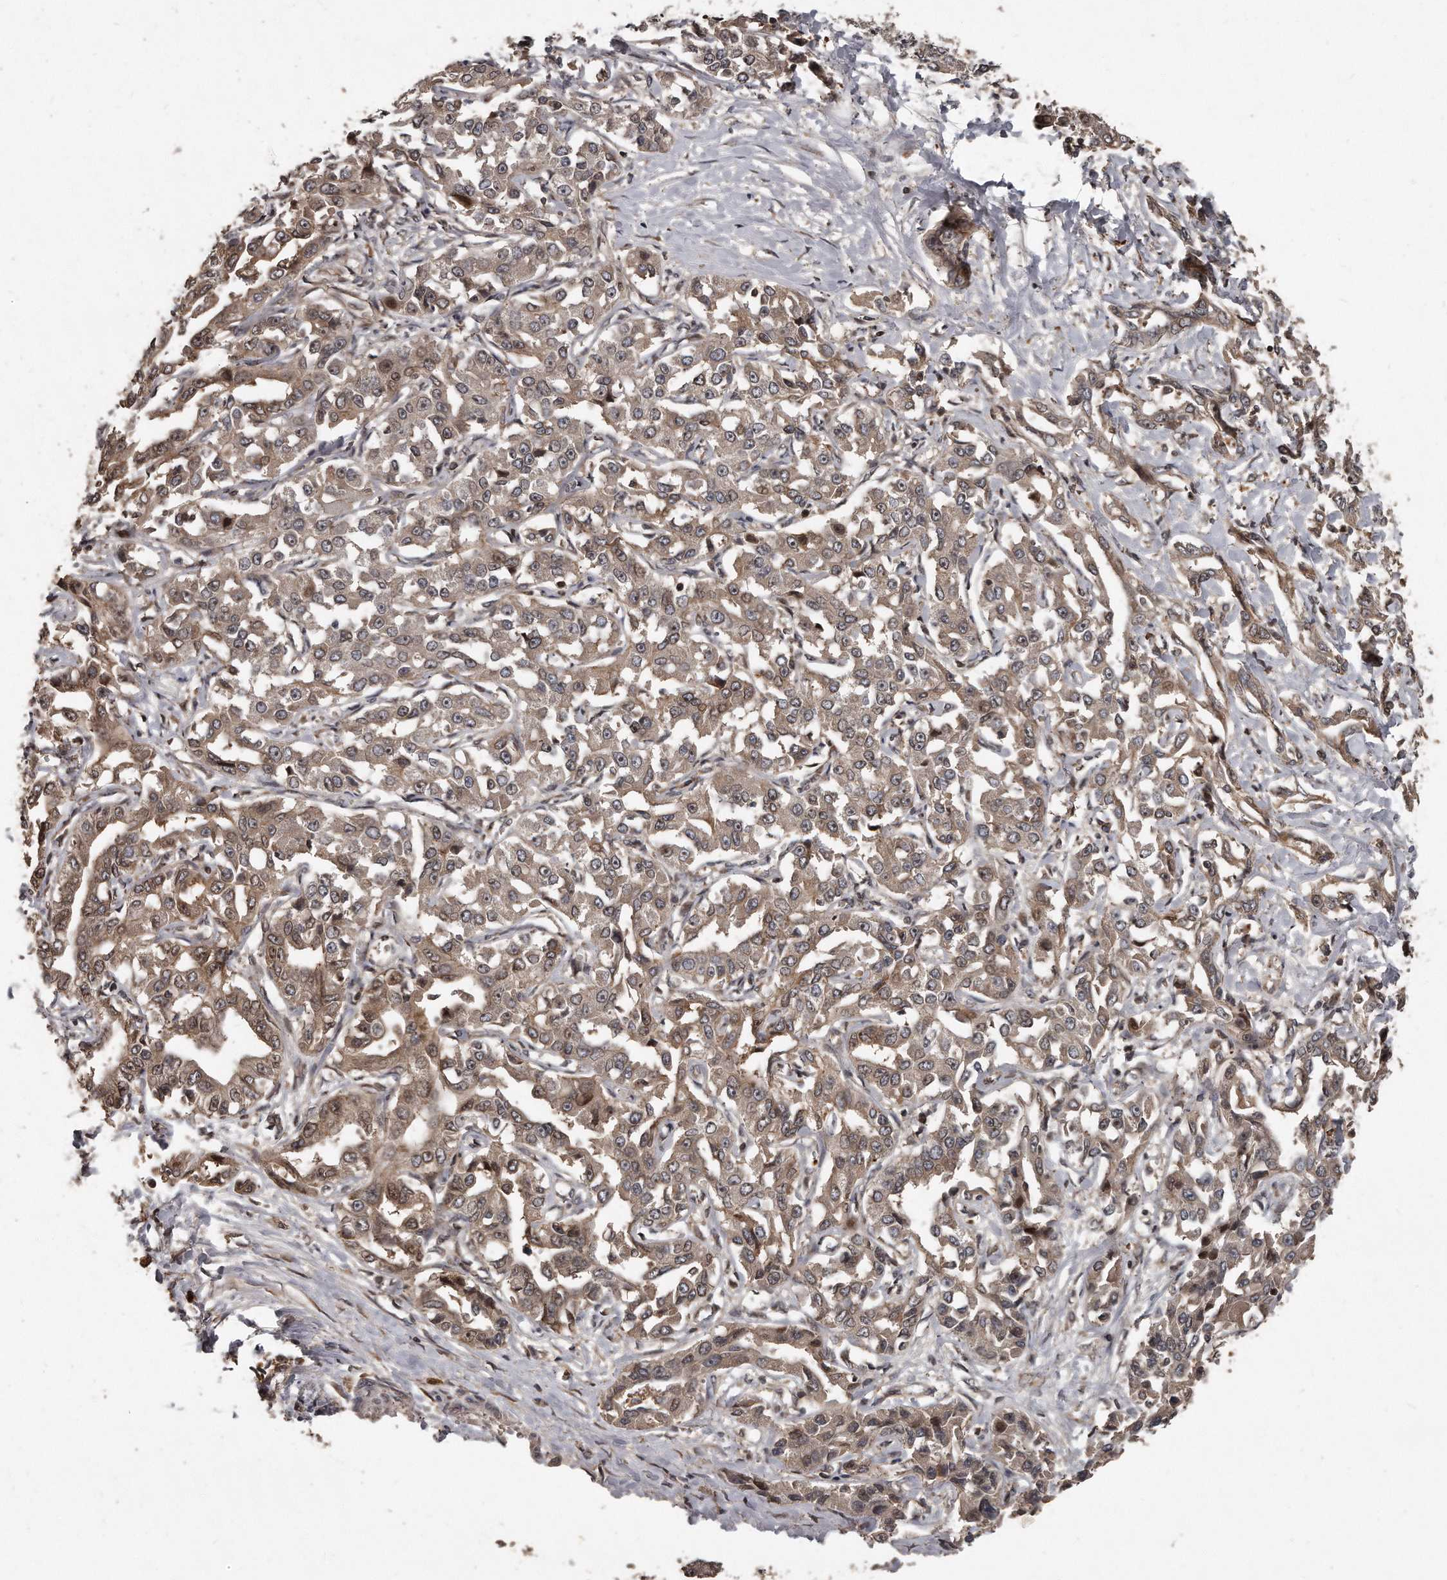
{"staining": {"intensity": "weak", "quantity": ">75%", "location": "cytoplasmic/membranous,nuclear"}, "tissue": "liver cancer", "cell_type": "Tumor cells", "image_type": "cancer", "snomed": [{"axis": "morphology", "description": "Cholangiocarcinoma"}, {"axis": "topography", "description": "Liver"}], "caption": "Human liver cancer (cholangiocarcinoma) stained with a brown dye reveals weak cytoplasmic/membranous and nuclear positive positivity in approximately >75% of tumor cells.", "gene": "GCH1", "patient": {"sex": "male", "age": 59}}